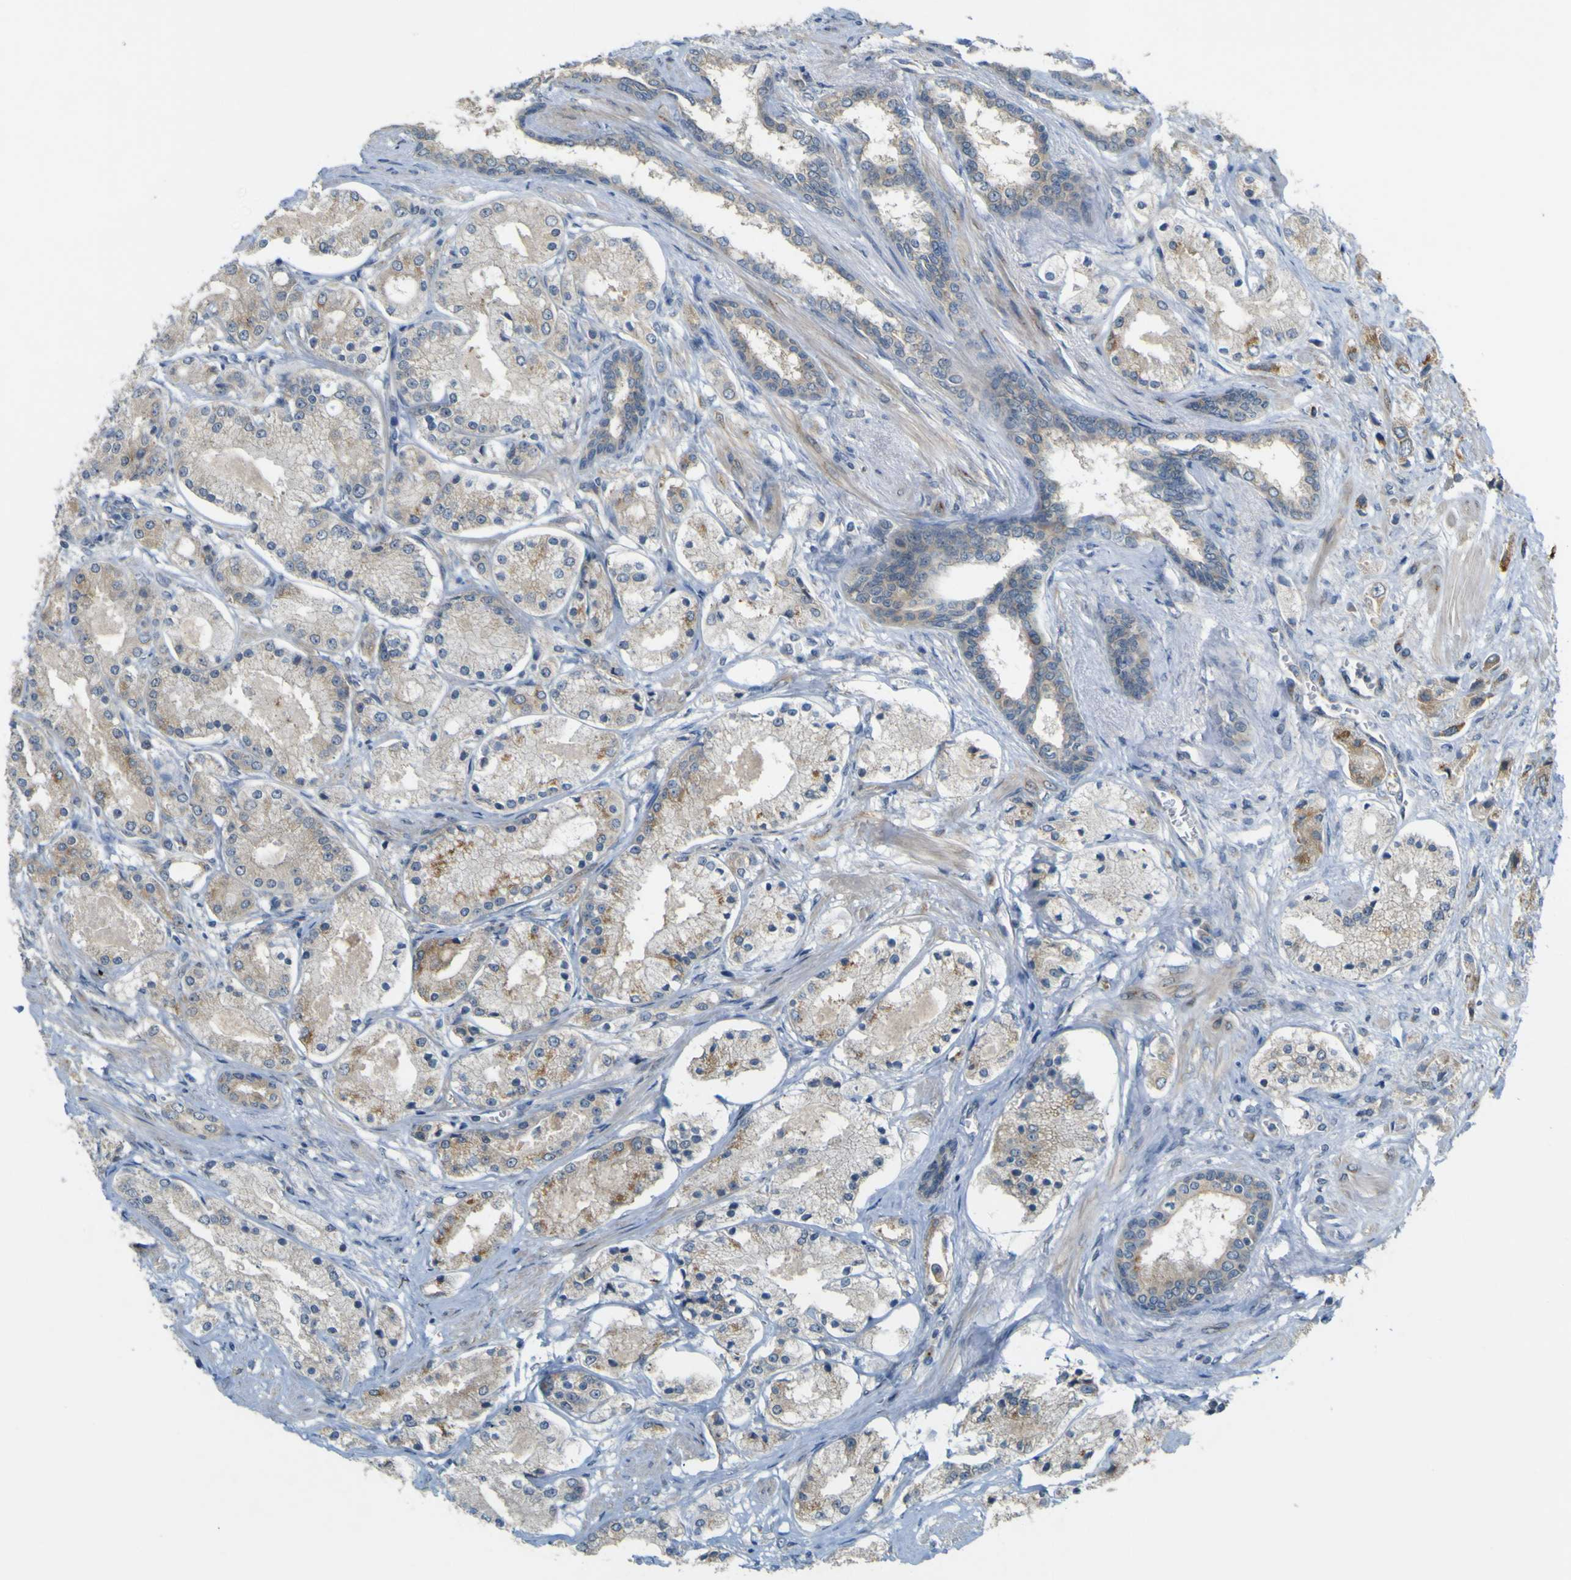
{"staining": {"intensity": "moderate", "quantity": "<25%", "location": "cytoplasmic/membranous"}, "tissue": "prostate cancer", "cell_type": "Tumor cells", "image_type": "cancer", "snomed": [{"axis": "morphology", "description": "Adenocarcinoma, High grade"}, {"axis": "topography", "description": "Prostate"}], "caption": "Prostate cancer (adenocarcinoma (high-grade)) stained for a protein shows moderate cytoplasmic/membranous positivity in tumor cells.", "gene": "IGF2R", "patient": {"sex": "male", "age": 66}}